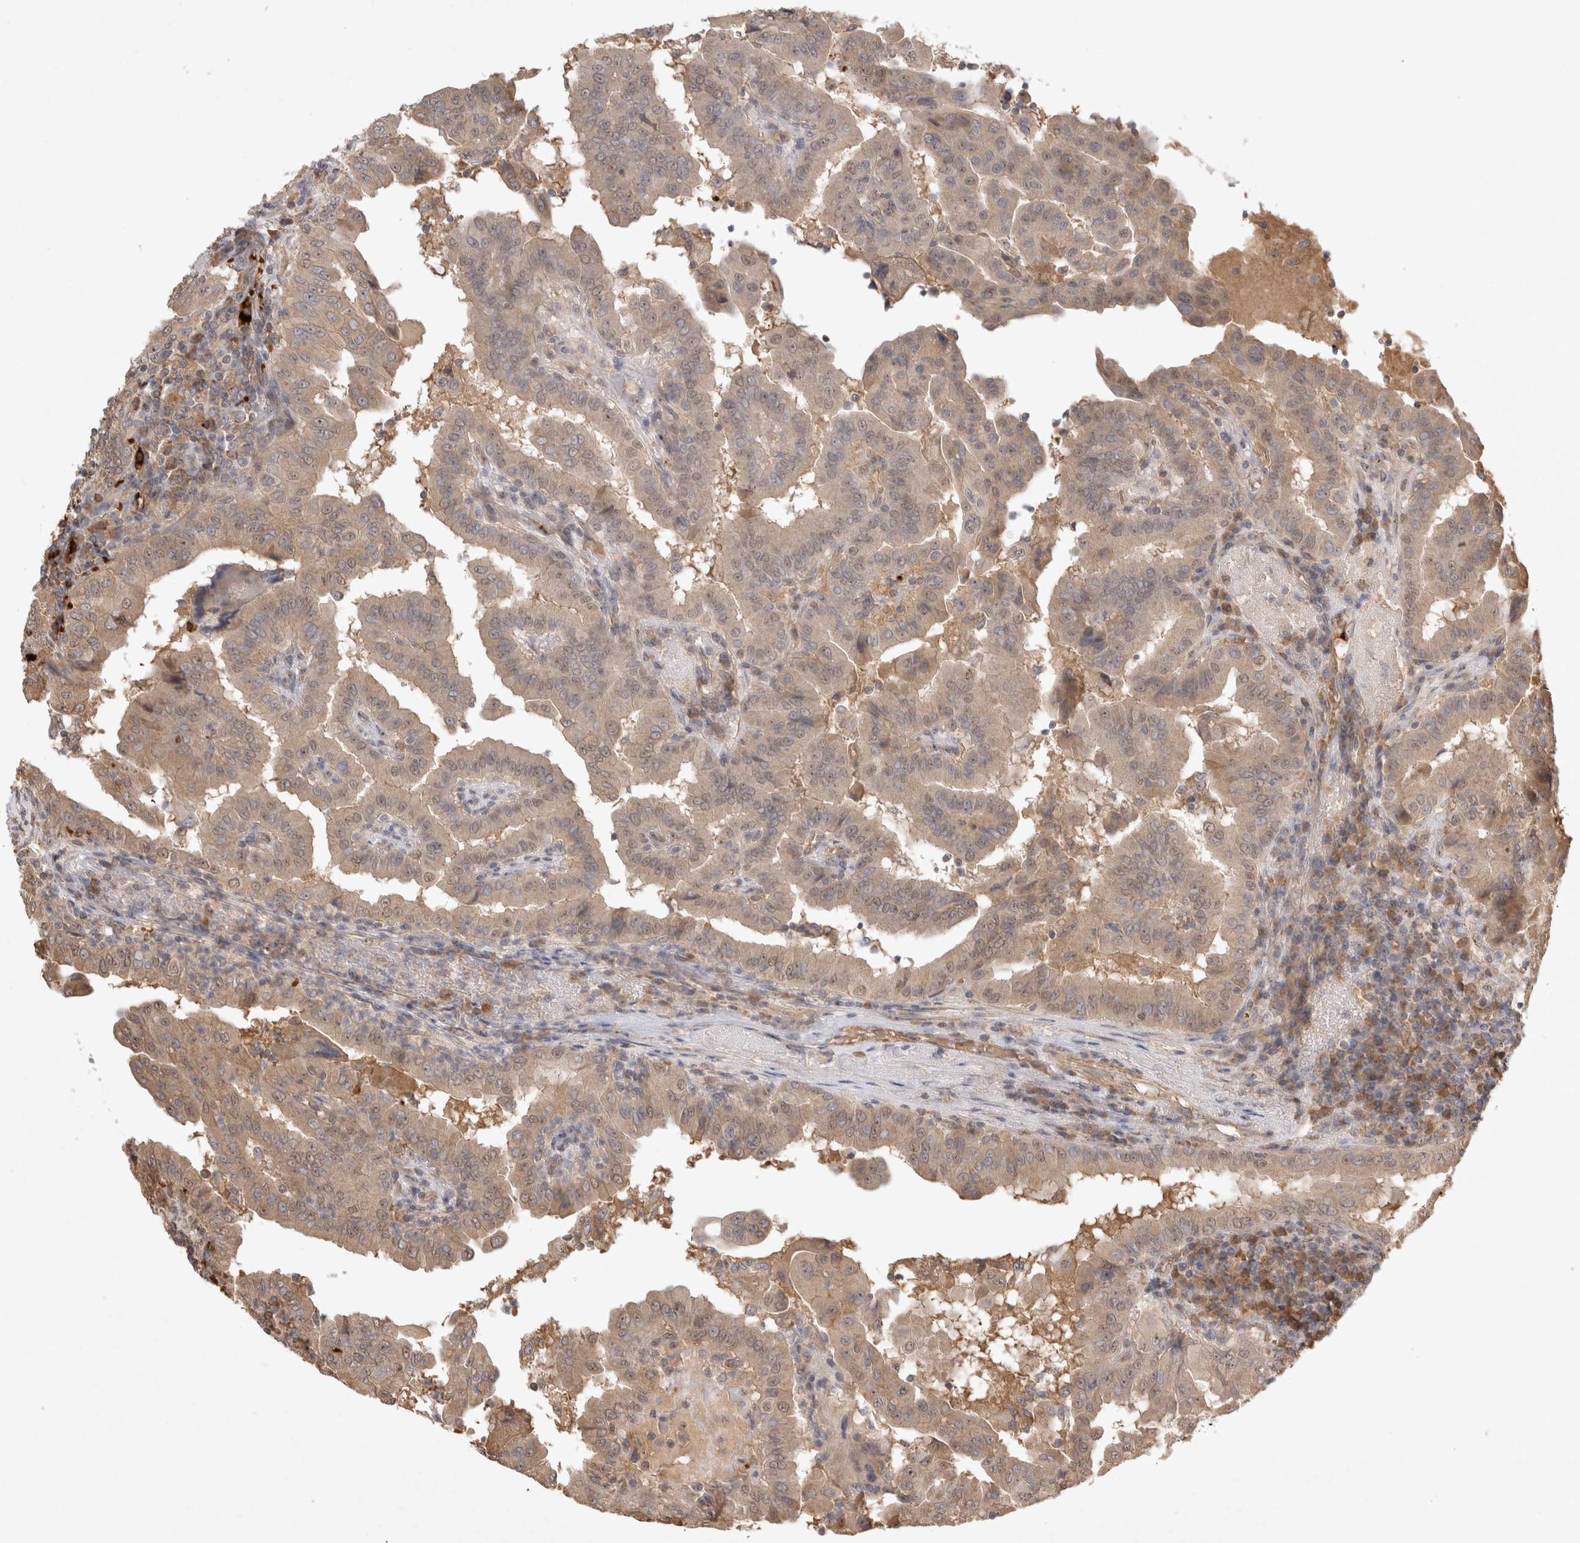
{"staining": {"intensity": "moderate", "quantity": "25%-75%", "location": "cytoplasmic/membranous"}, "tissue": "thyroid cancer", "cell_type": "Tumor cells", "image_type": "cancer", "snomed": [{"axis": "morphology", "description": "Papillary adenocarcinoma, NOS"}, {"axis": "topography", "description": "Thyroid gland"}], "caption": "Papillary adenocarcinoma (thyroid) stained with a protein marker exhibits moderate staining in tumor cells.", "gene": "FAM221A", "patient": {"sex": "male", "age": 33}}